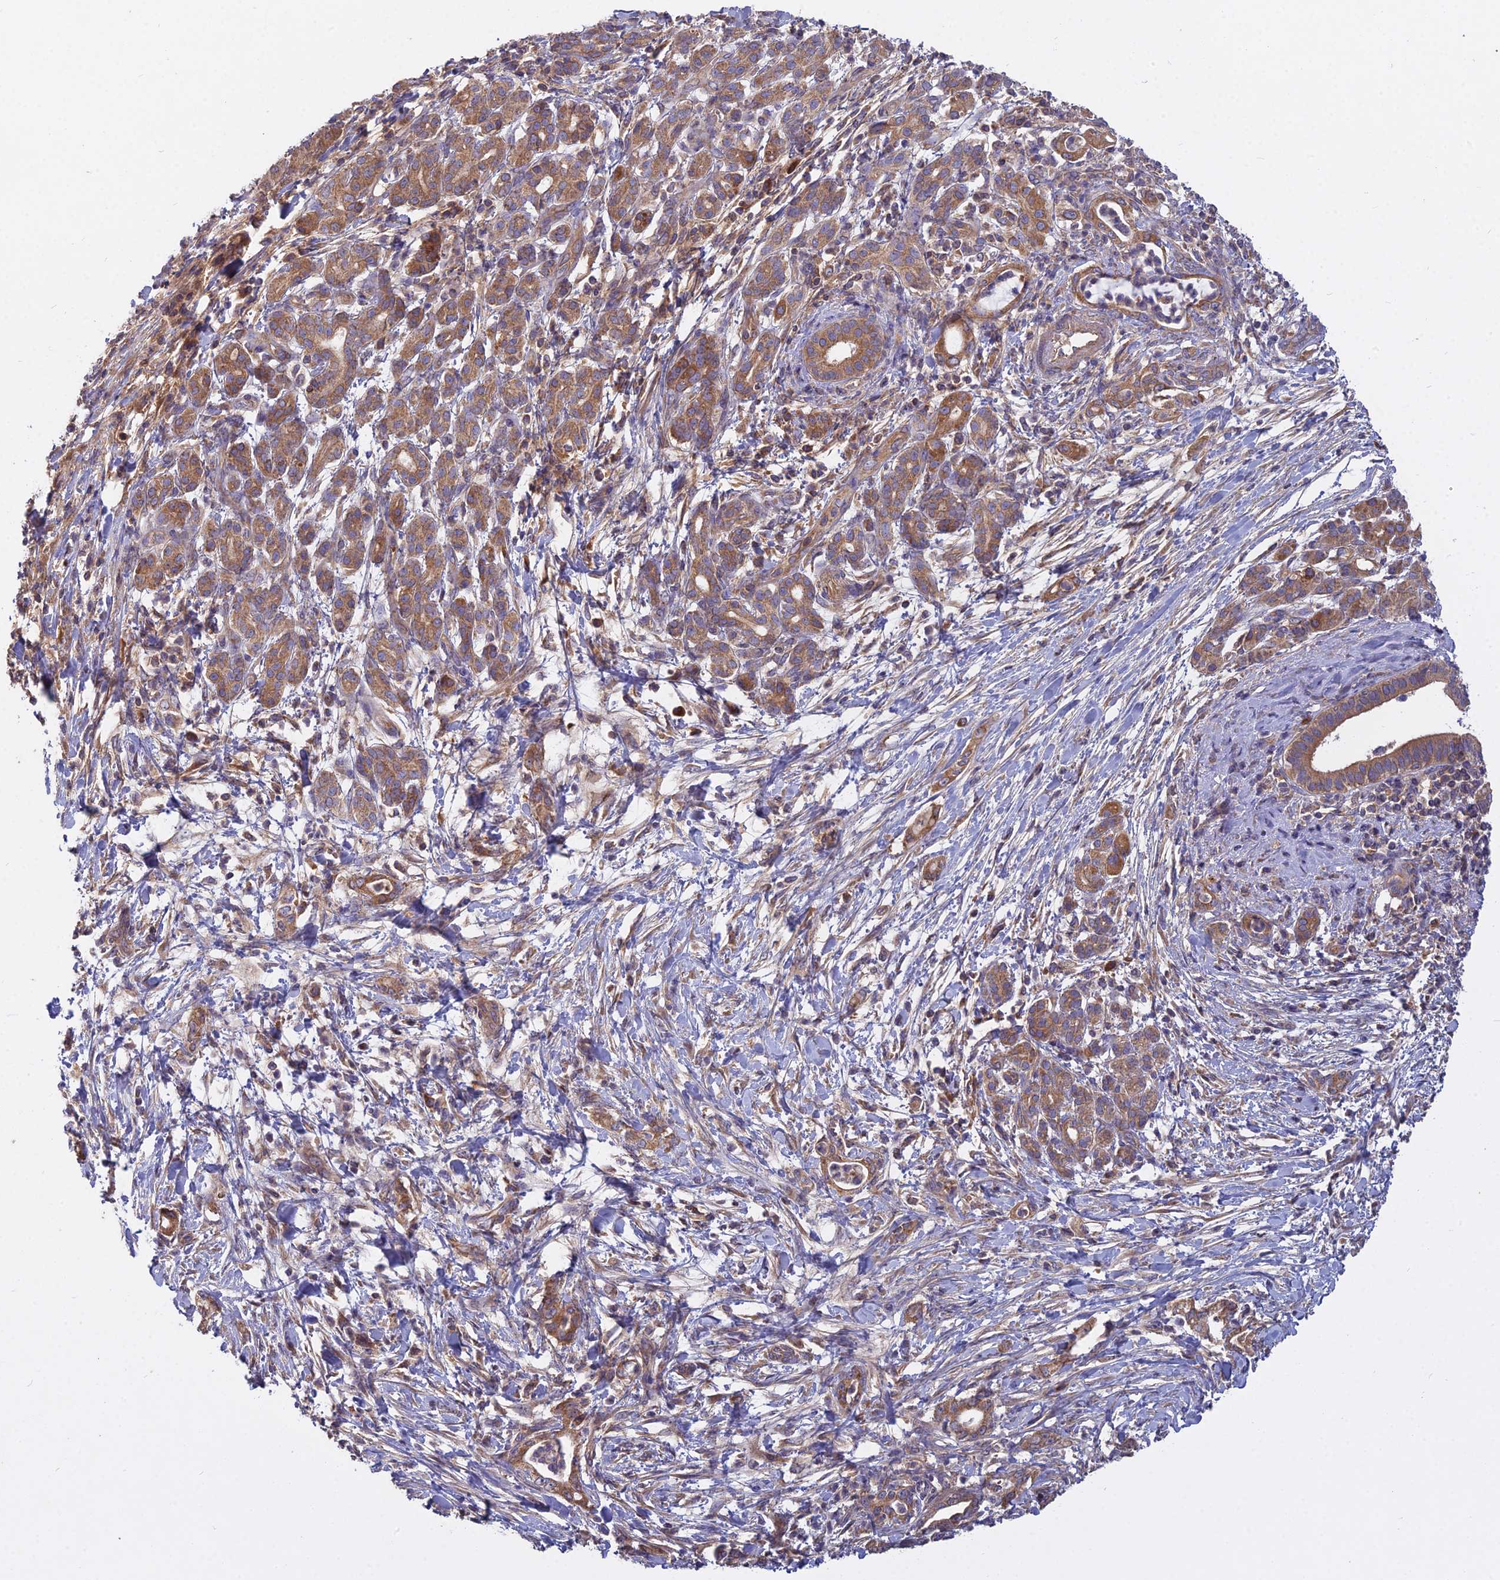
{"staining": {"intensity": "moderate", "quantity": ">75%", "location": "cytoplasmic/membranous"}, "tissue": "pancreatic cancer", "cell_type": "Tumor cells", "image_type": "cancer", "snomed": [{"axis": "morphology", "description": "Normal tissue, NOS"}, {"axis": "morphology", "description": "Adenocarcinoma, NOS"}, {"axis": "topography", "description": "Pancreas"}], "caption": "Moderate cytoplasmic/membranous protein staining is appreciated in approximately >75% of tumor cells in pancreatic cancer.", "gene": "CCDC167", "patient": {"sex": "female", "age": 55}}